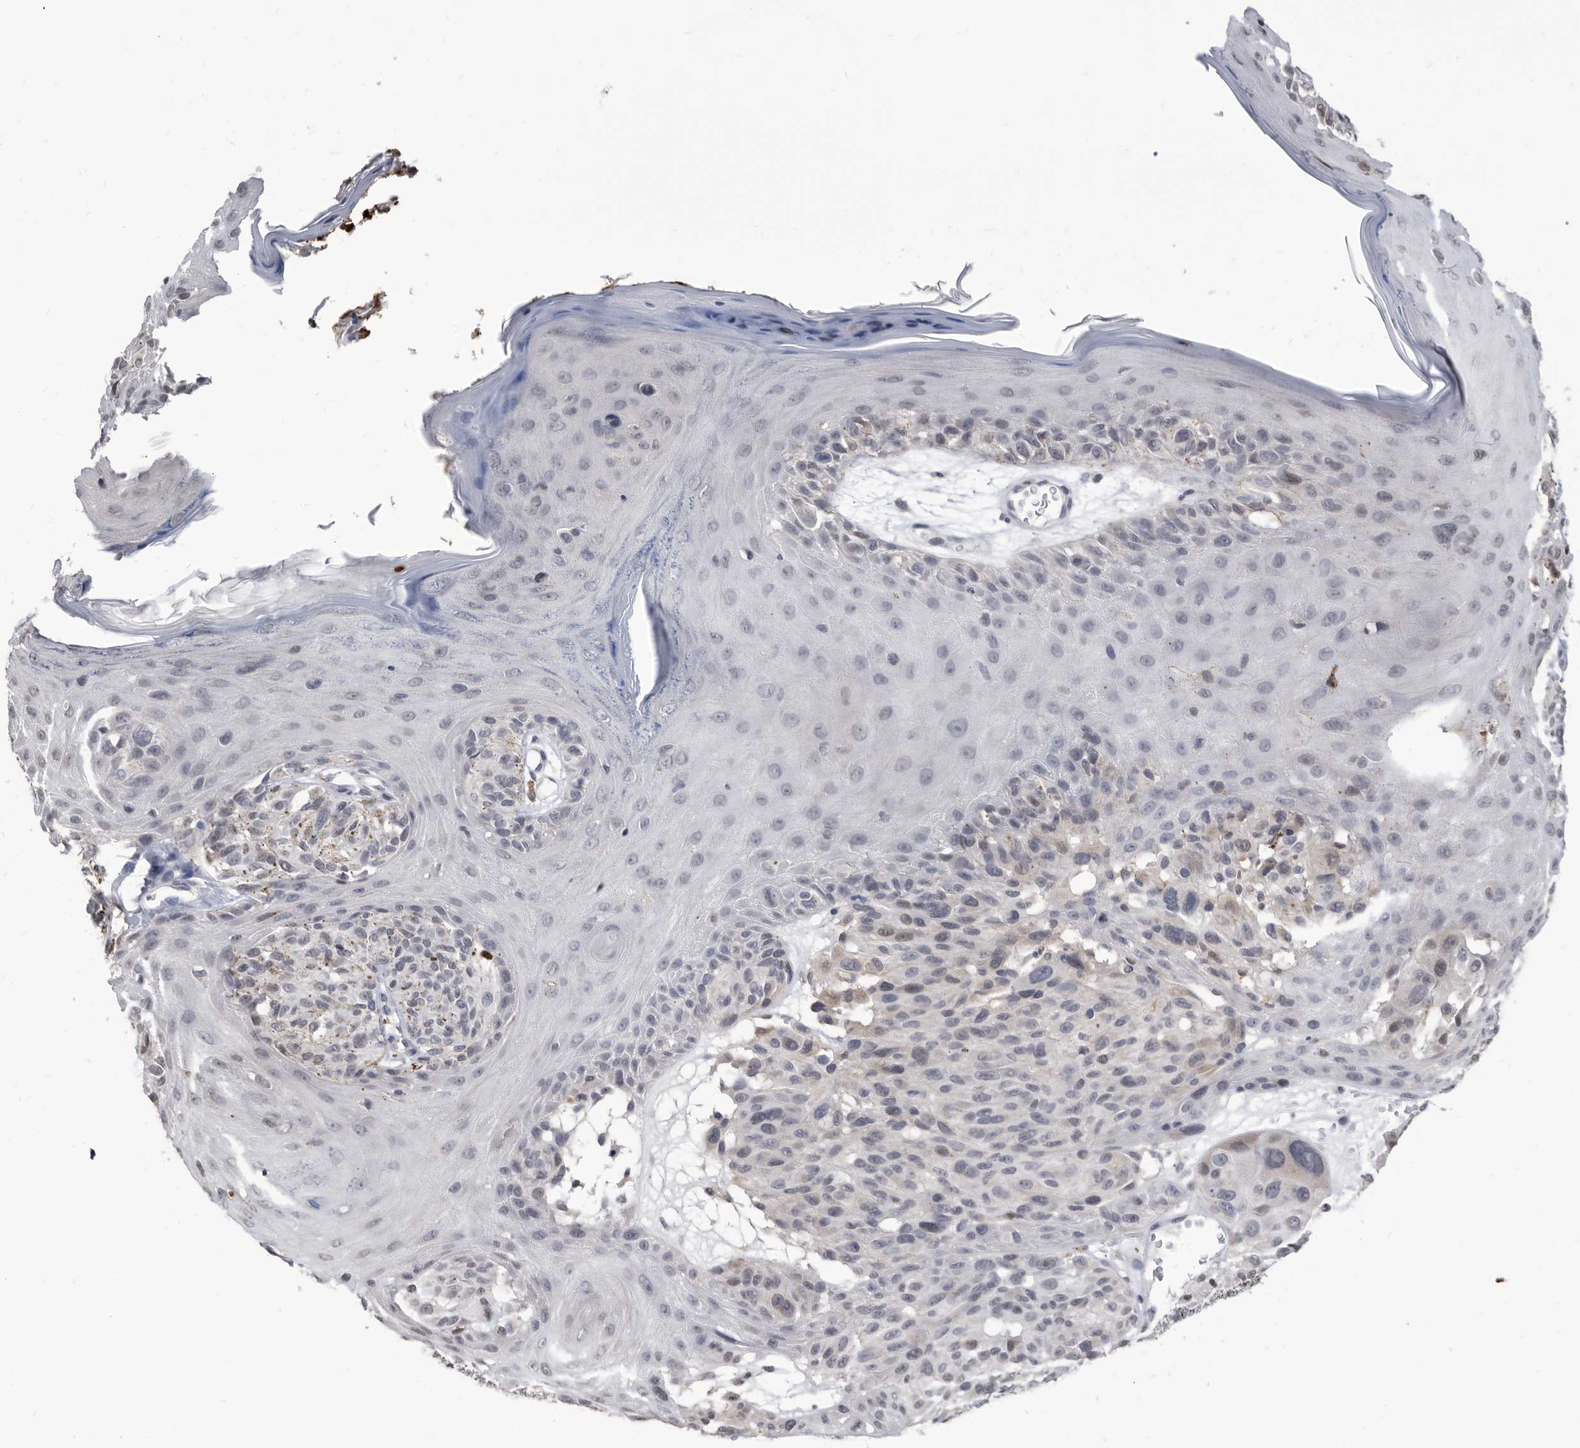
{"staining": {"intensity": "weak", "quantity": "<25%", "location": "nuclear"}, "tissue": "melanoma", "cell_type": "Tumor cells", "image_type": "cancer", "snomed": [{"axis": "morphology", "description": "Malignant melanoma, NOS"}, {"axis": "topography", "description": "Skin"}], "caption": "Melanoma was stained to show a protein in brown. There is no significant staining in tumor cells.", "gene": "TSTD1", "patient": {"sex": "male", "age": 83}}